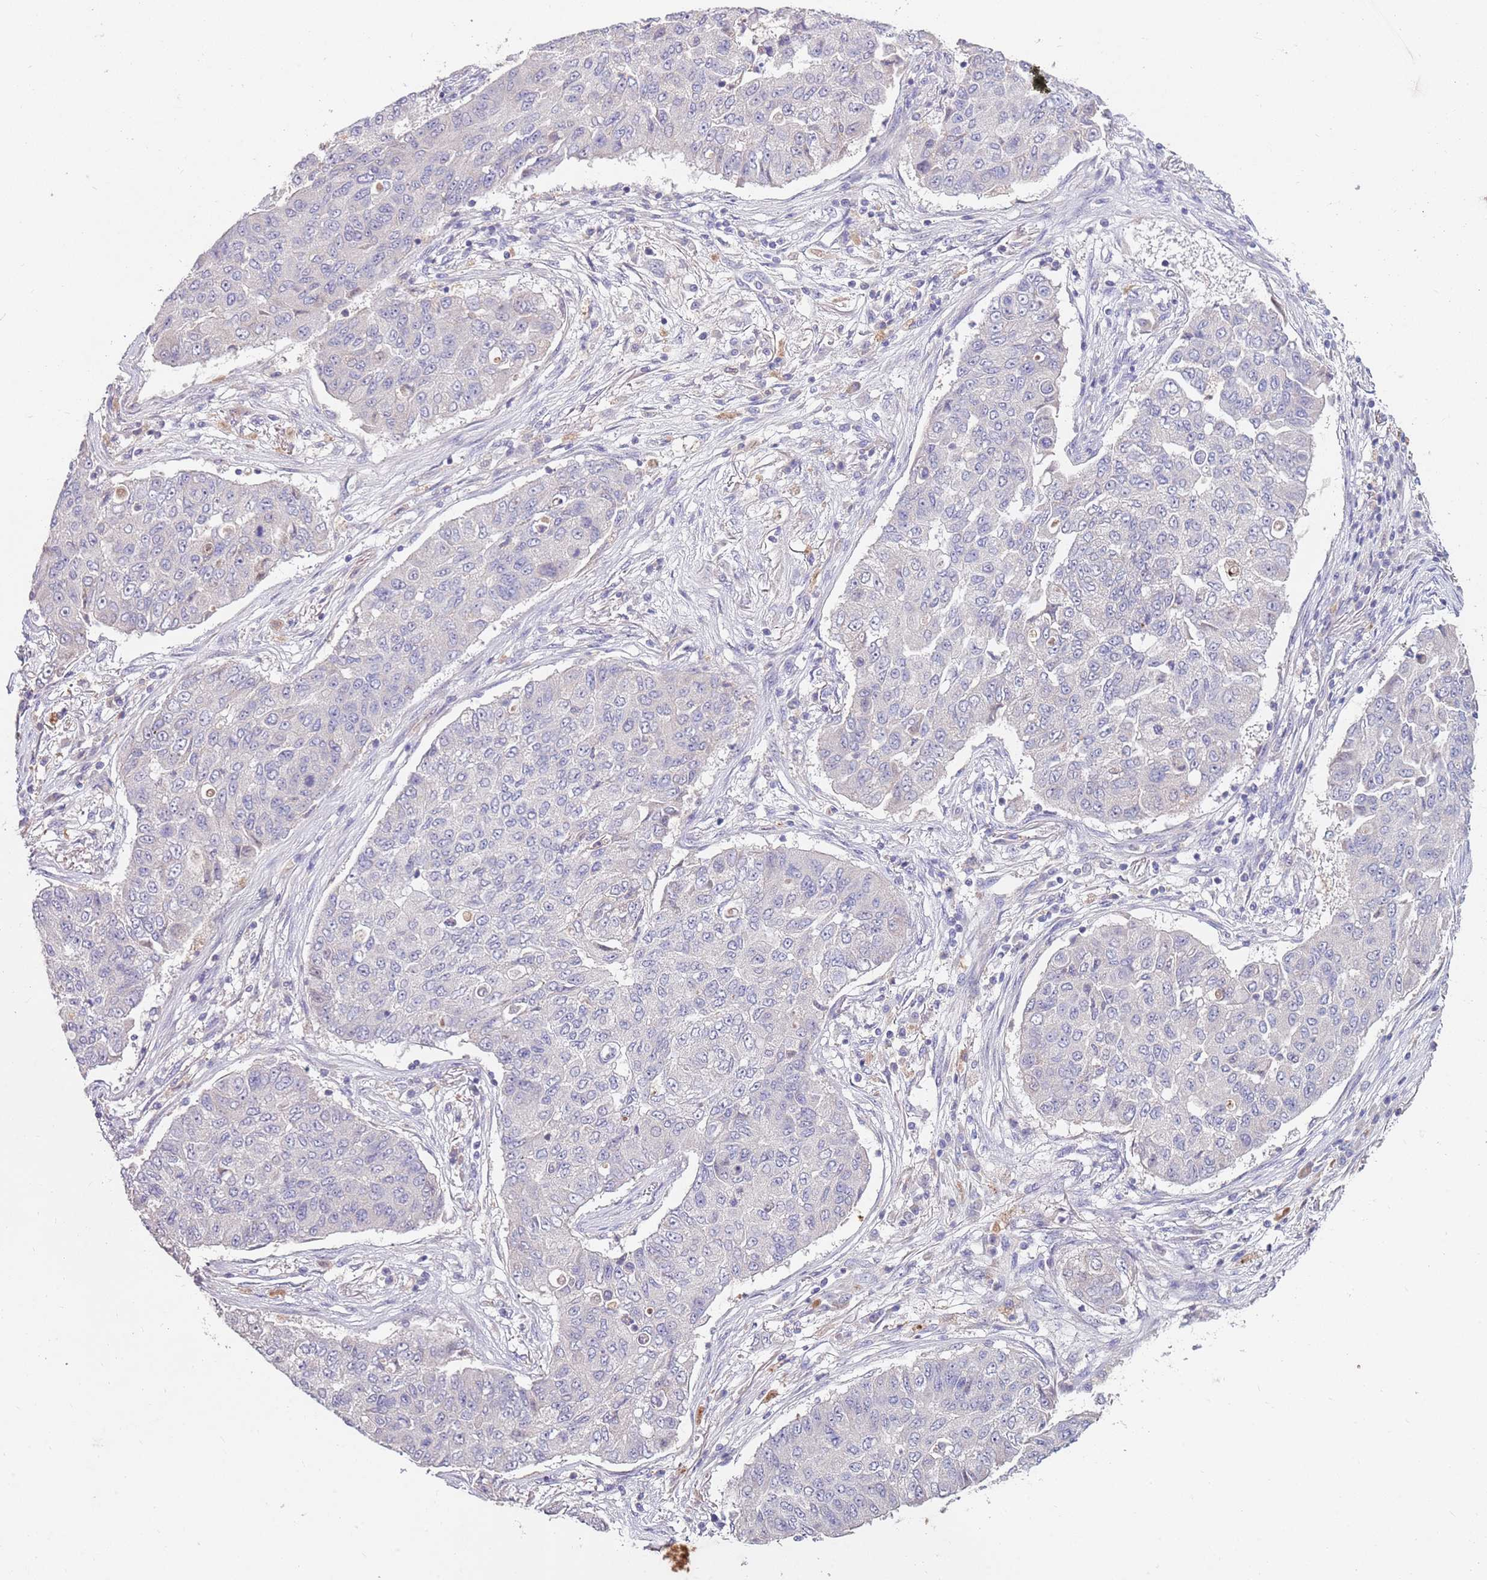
{"staining": {"intensity": "negative", "quantity": "none", "location": "none"}, "tissue": "lung cancer", "cell_type": "Tumor cells", "image_type": "cancer", "snomed": [{"axis": "morphology", "description": "Squamous cell carcinoma, NOS"}, {"axis": "topography", "description": "Lung"}], "caption": "Immunohistochemistry (IHC) image of lung squamous cell carcinoma stained for a protein (brown), which exhibits no positivity in tumor cells.", "gene": "NRDE2", "patient": {"sex": "male", "age": 74}}